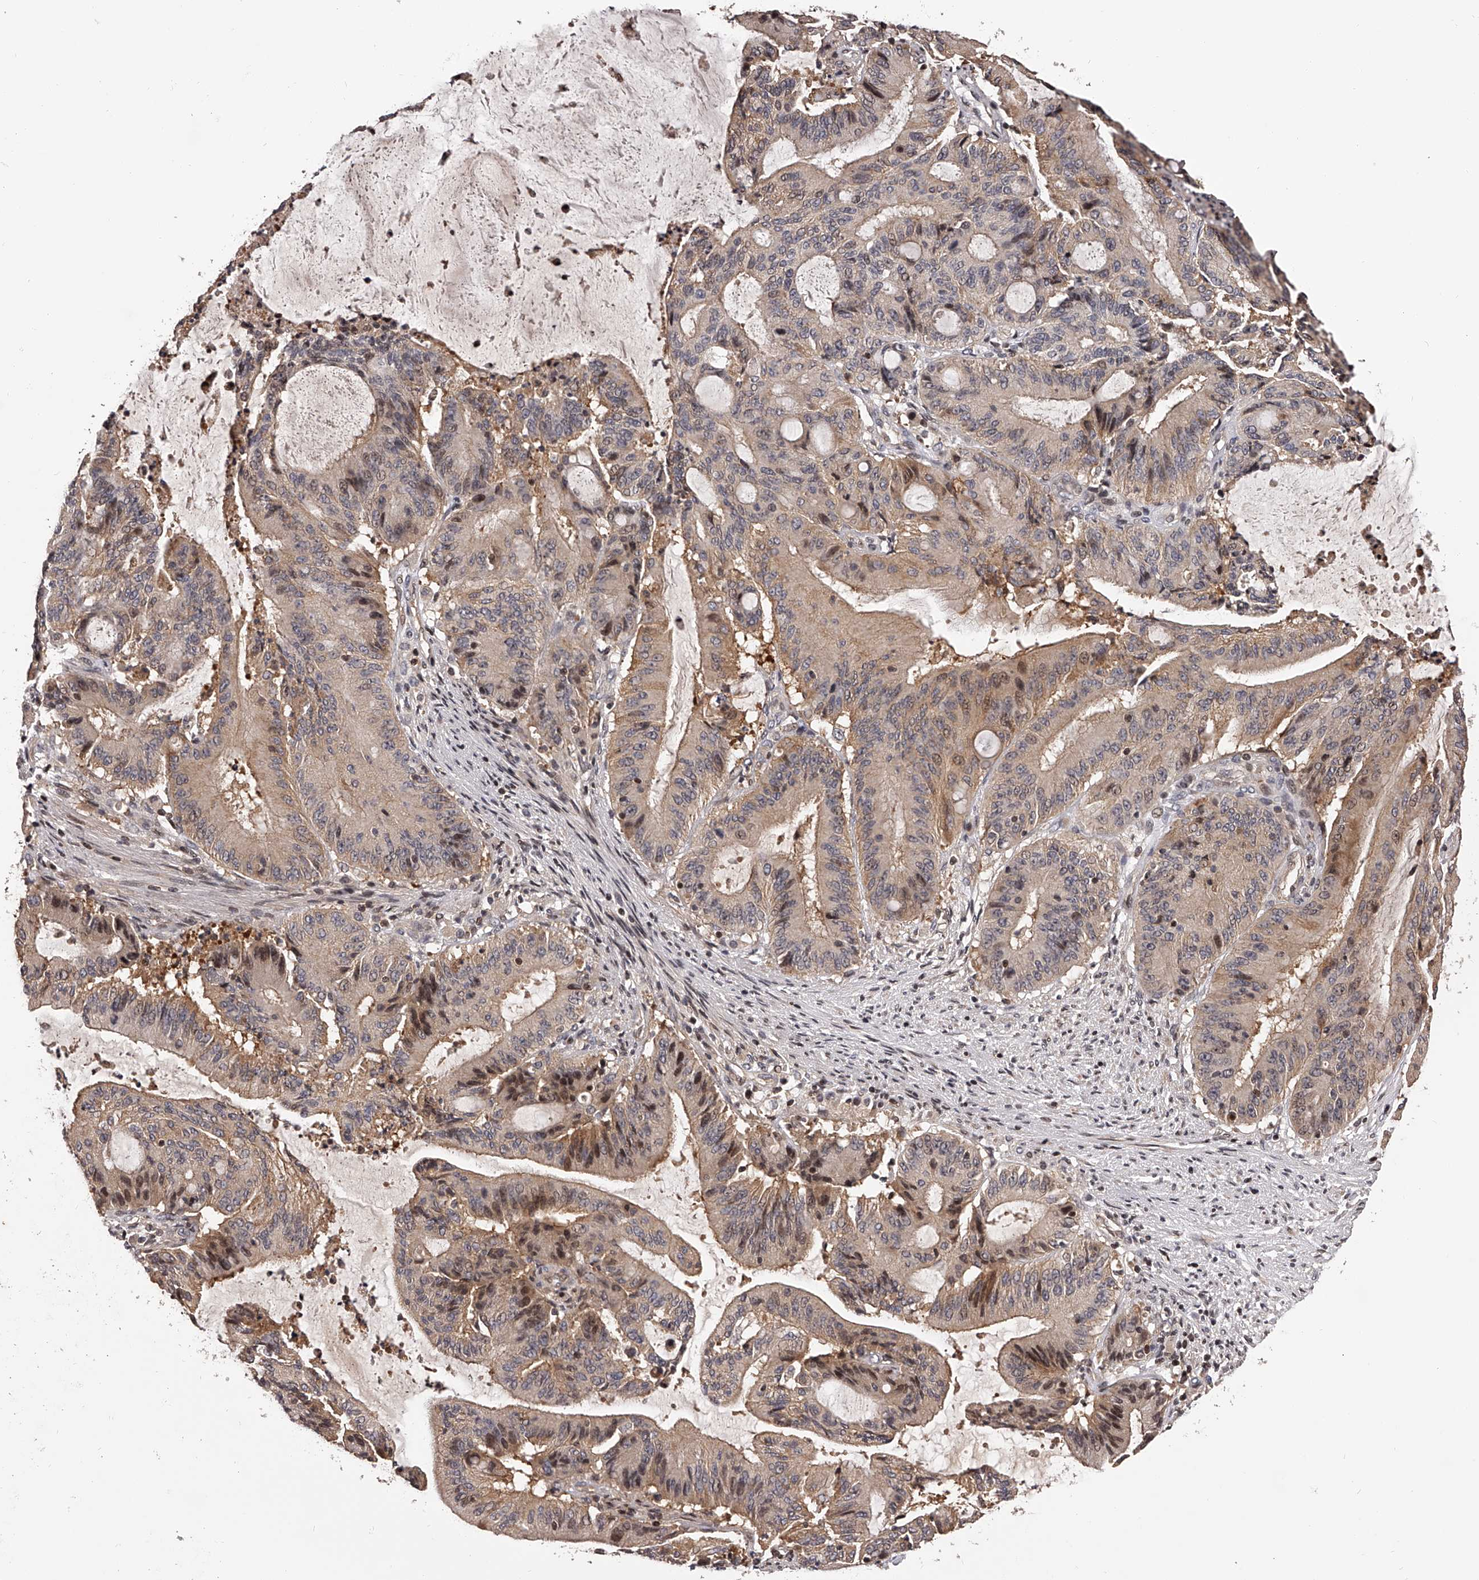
{"staining": {"intensity": "moderate", "quantity": "<25%", "location": "cytoplasmic/membranous,nuclear"}, "tissue": "liver cancer", "cell_type": "Tumor cells", "image_type": "cancer", "snomed": [{"axis": "morphology", "description": "Normal tissue, NOS"}, {"axis": "morphology", "description": "Cholangiocarcinoma"}, {"axis": "topography", "description": "Liver"}, {"axis": "topography", "description": "Peripheral nerve tissue"}], "caption": "A photomicrograph of human liver cholangiocarcinoma stained for a protein reveals moderate cytoplasmic/membranous and nuclear brown staining in tumor cells.", "gene": "PFDN2", "patient": {"sex": "female", "age": 73}}